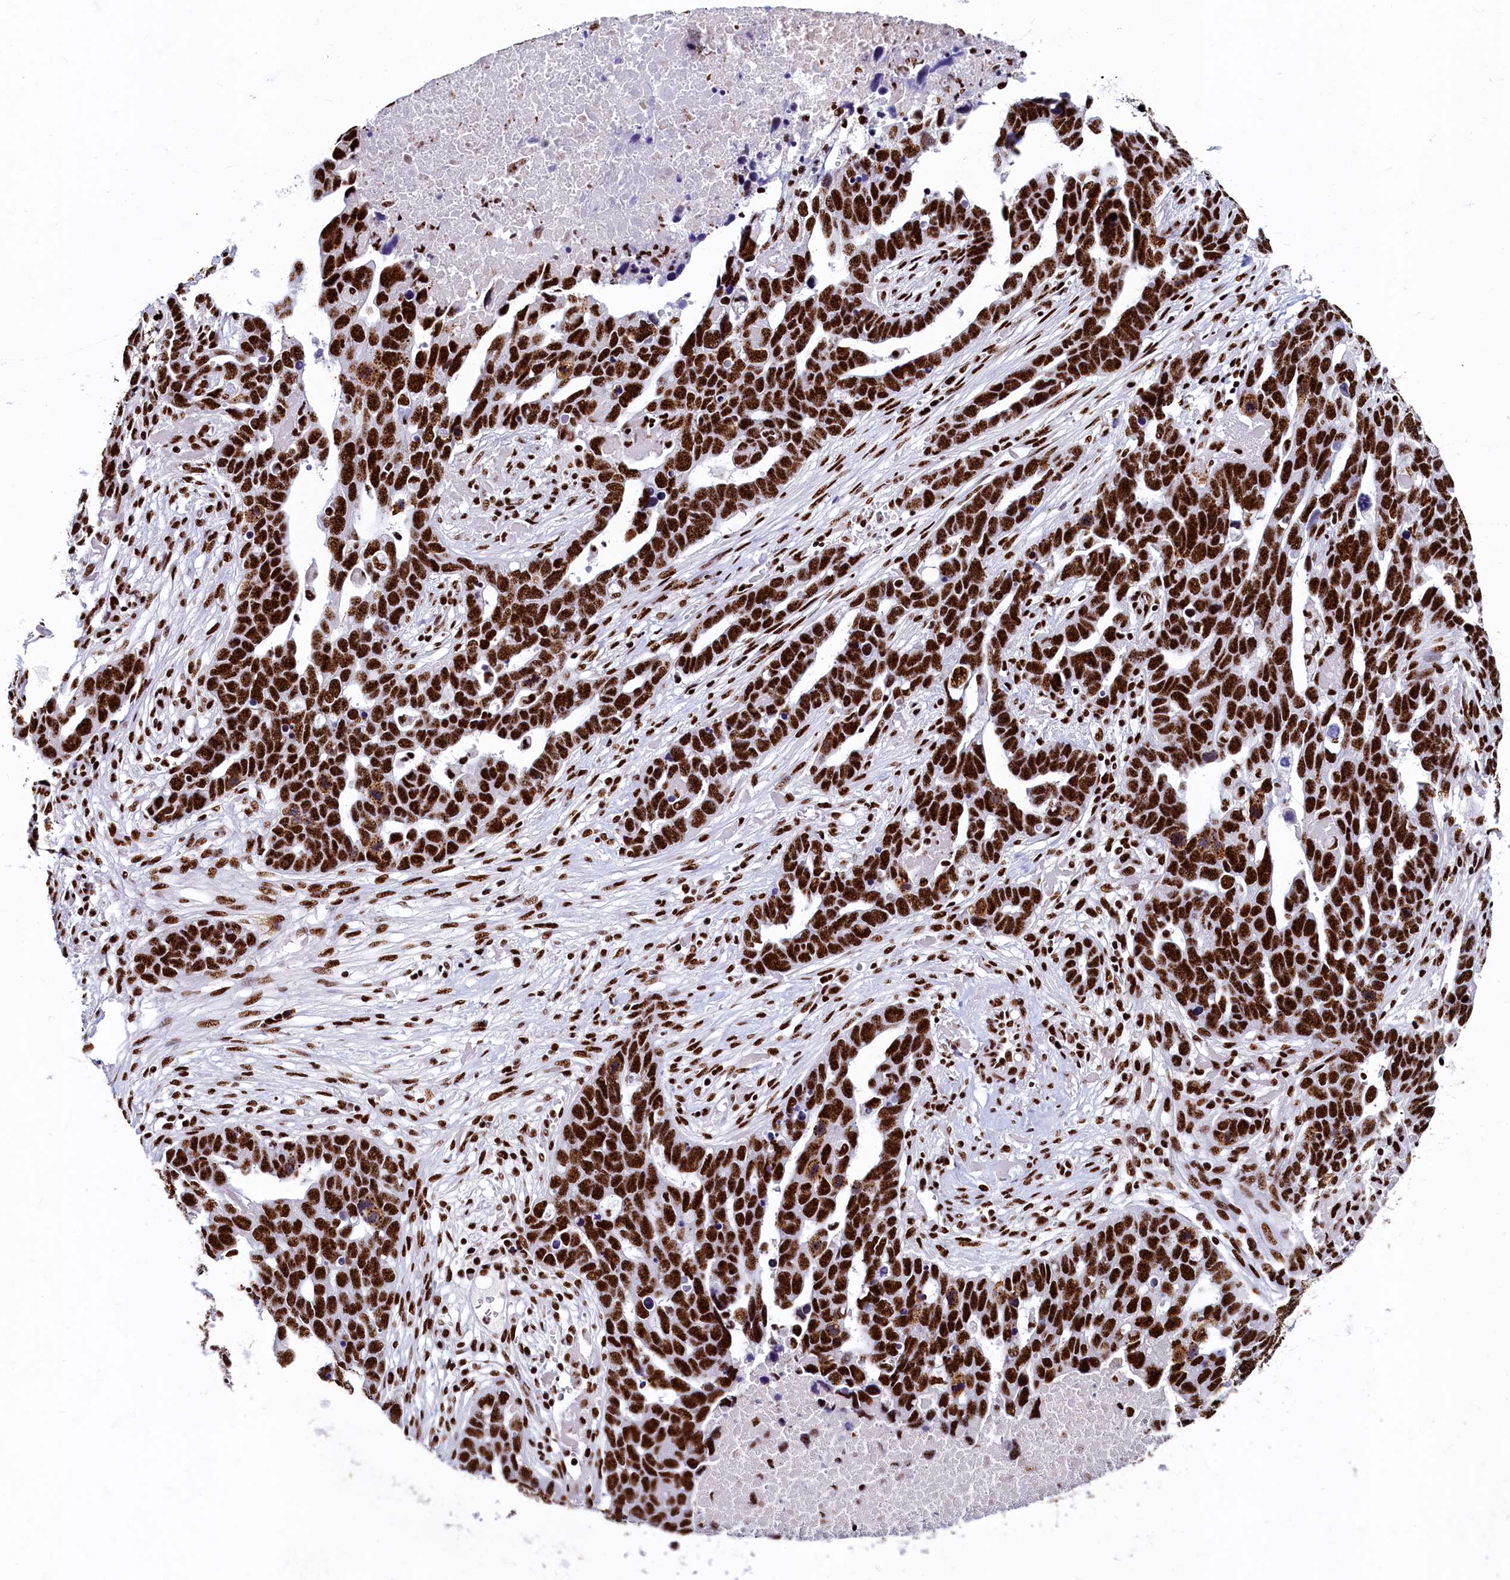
{"staining": {"intensity": "strong", "quantity": ">75%", "location": "nuclear"}, "tissue": "ovarian cancer", "cell_type": "Tumor cells", "image_type": "cancer", "snomed": [{"axis": "morphology", "description": "Cystadenocarcinoma, serous, NOS"}, {"axis": "topography", "description": "Ovary"}], "caption": "Immunohistochemistry (IHC) (DAB (3,3'-diaminobenzidine)) staining of human ovarian serous cystadenocarcinoma shows strong nuclear protein positivity in approximately >75% of tumor cells. The protein of interest is stained brown, and the nuclei are stained in blue (DAB (3,3'-diaminobenzidine) IHC with brightfield microscopy, high magnification).", "gene": "SRRM2", "patient": {"sex": "female", "age": 54}}